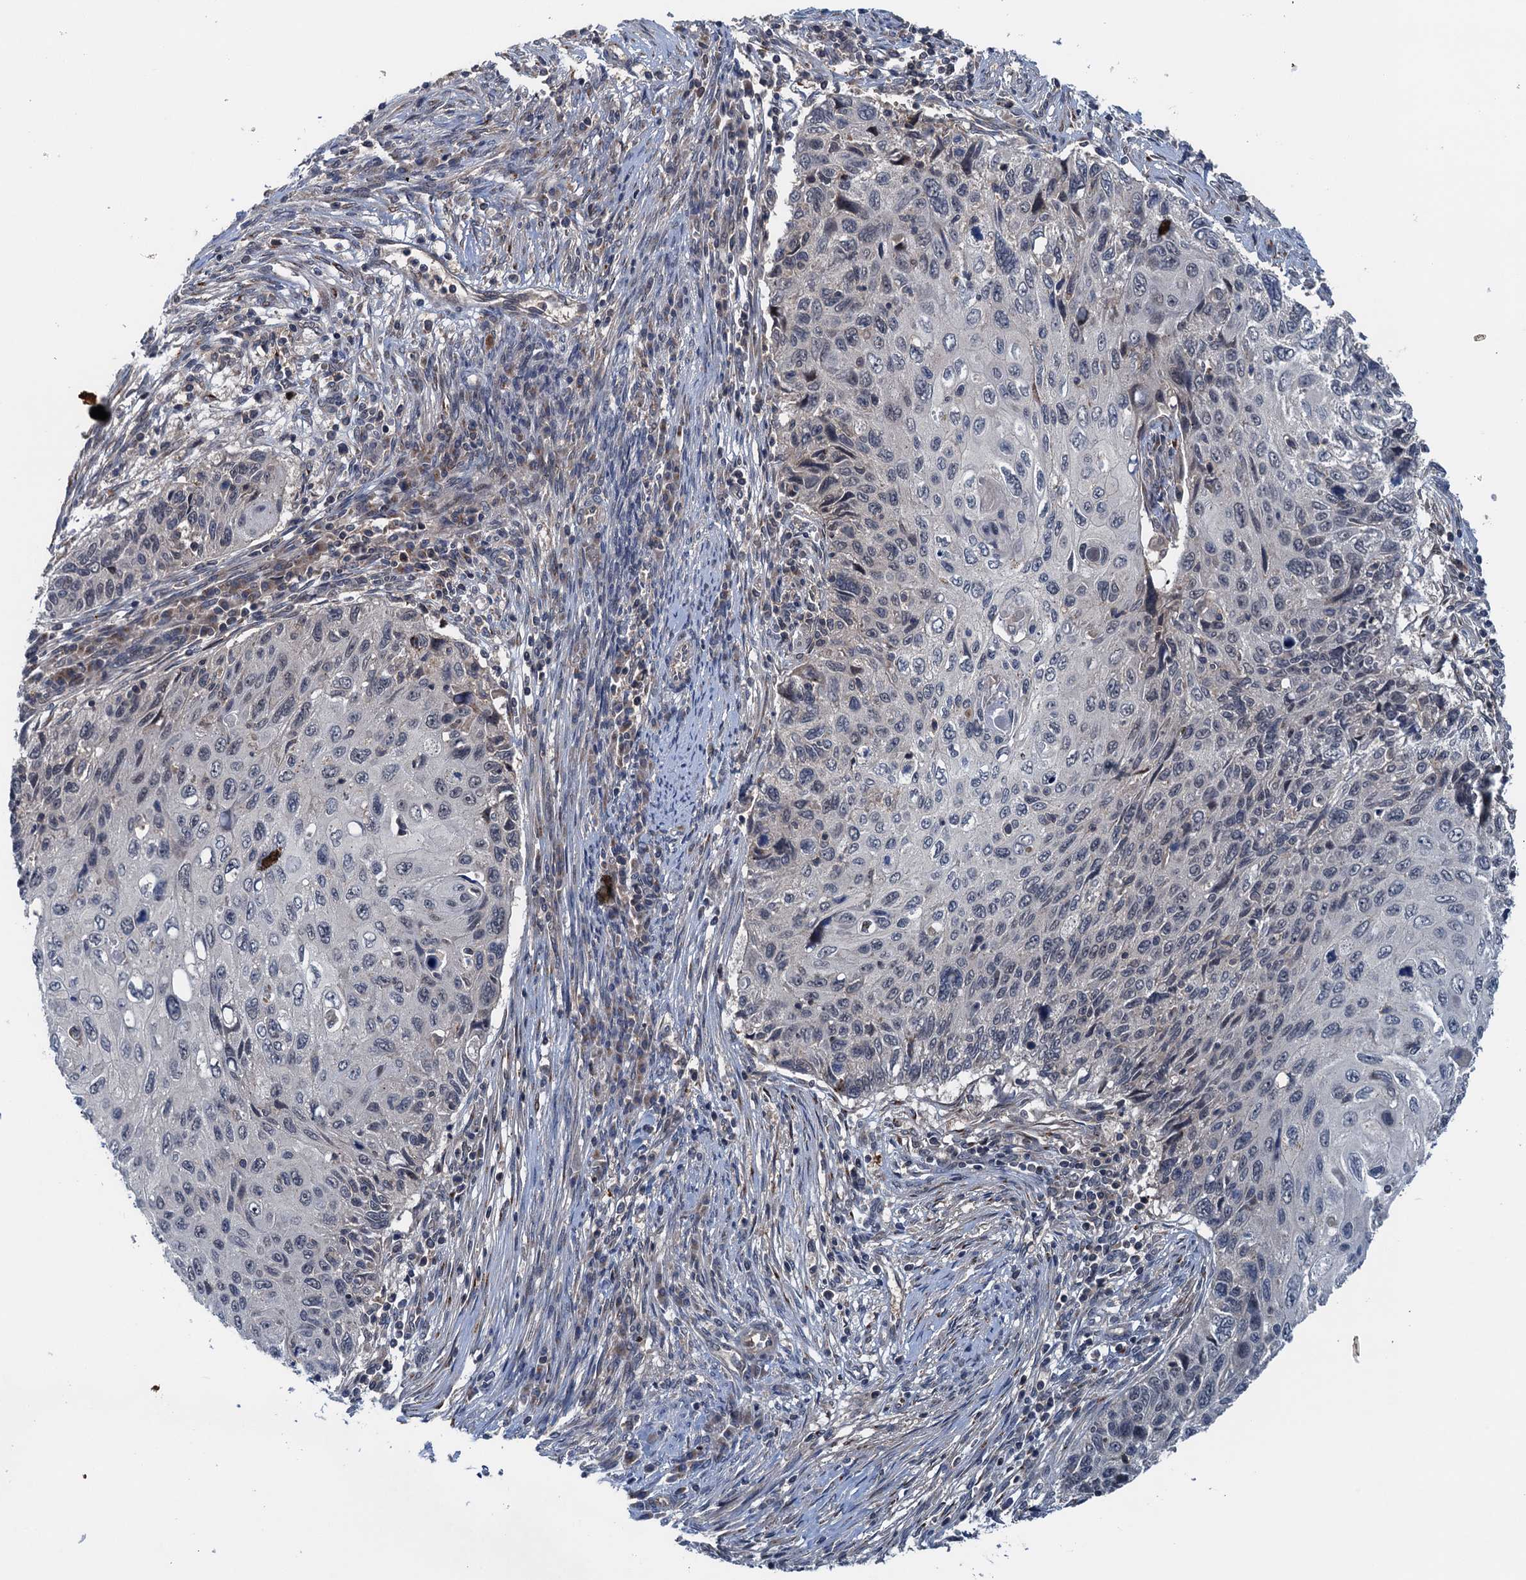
{"staining": {"intensity": "negative", "quantity": "none", "location": "none"}, "tissue": "cervical cancer", "cell_type": "Tumor cells", "image_type": "cancer", "snomed": [{"axis": "morphology", "description": "Squamous cell carcinoma, NOS"}, {"axis": "topography", "description": "Cervix"}], "caption": "This is an IHC micrograph of human cervical cancer (squamous cell carcinoma). There is no positivity in tumor cells.", "gene": "RNF165", "patient": {"sex": "female", "age": 70}}